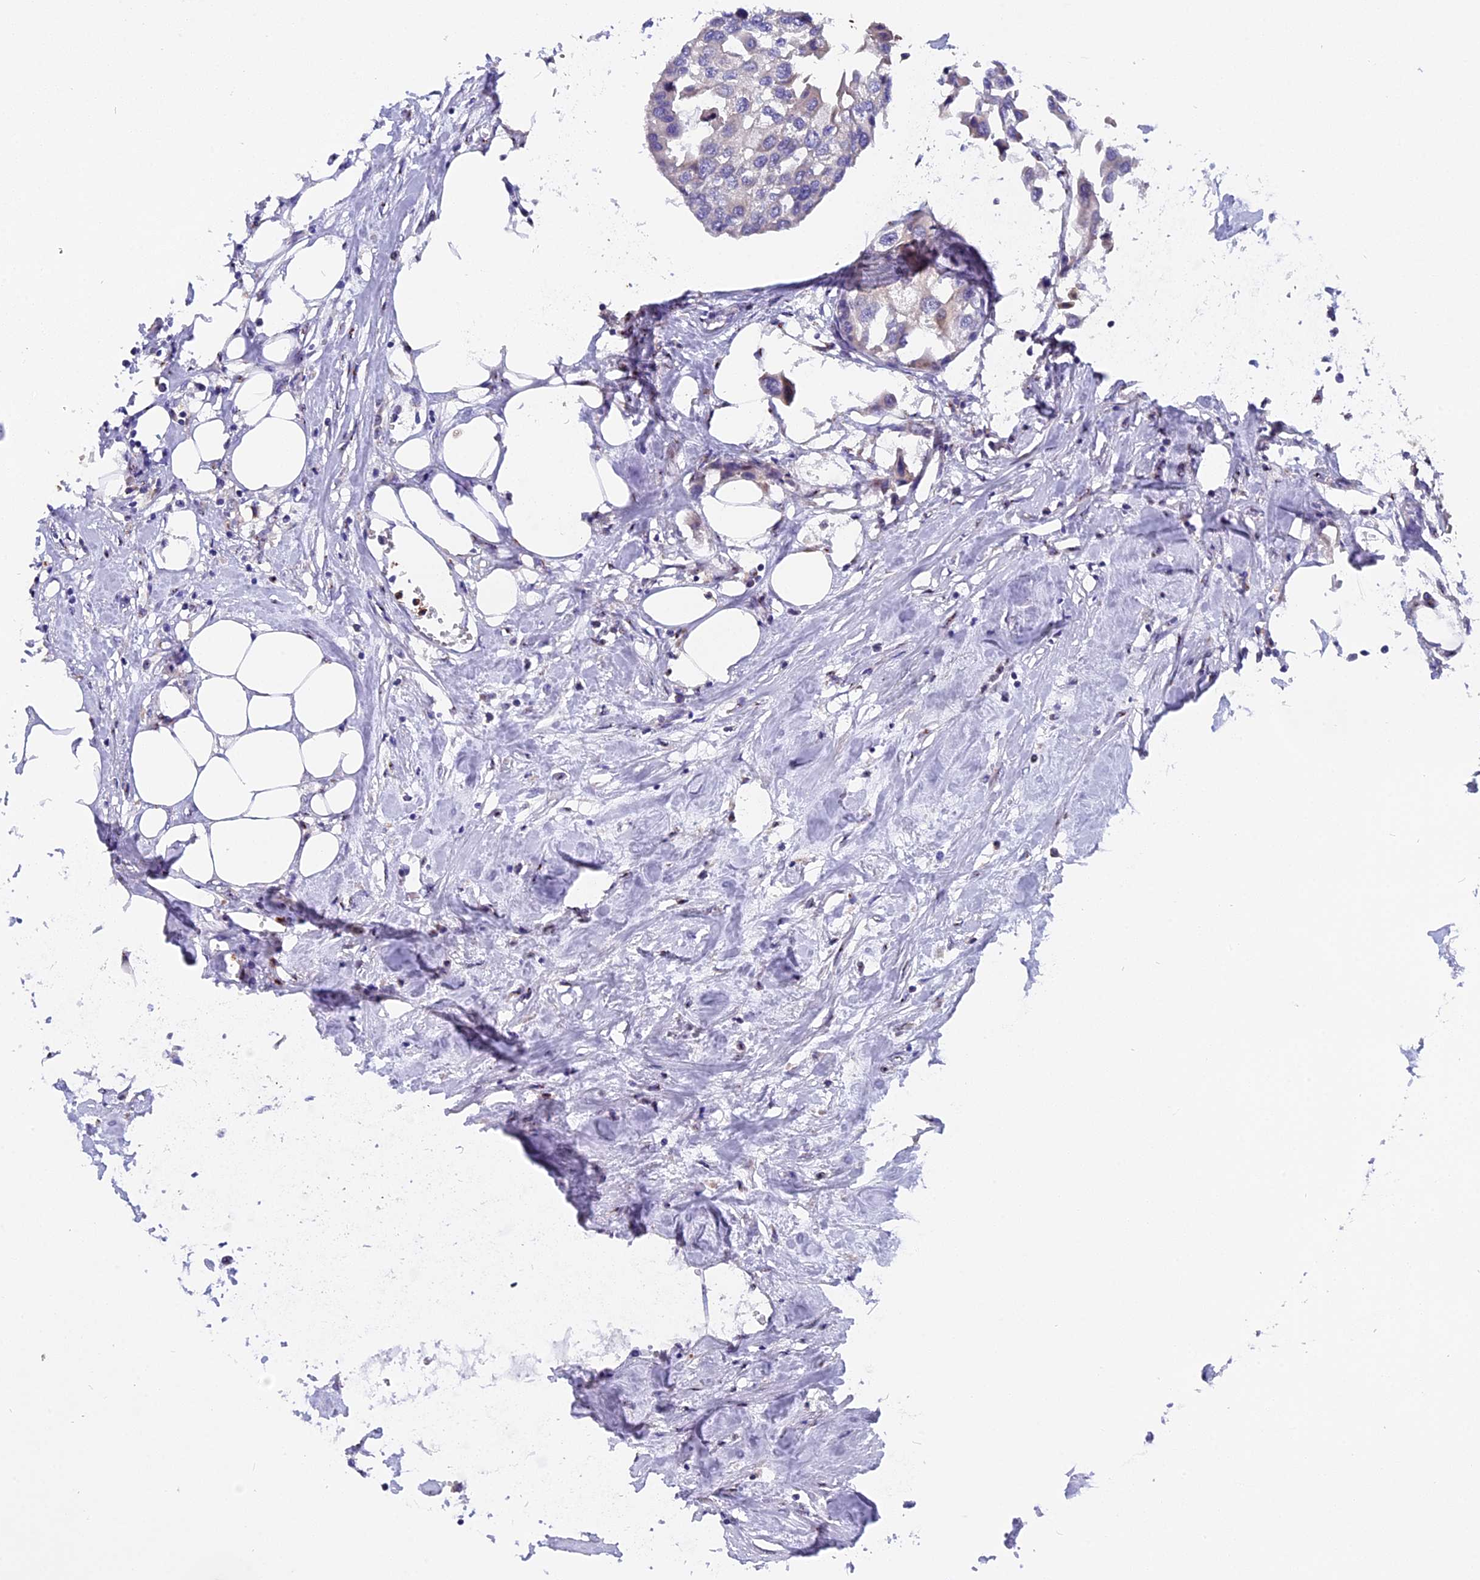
{"staining": {"intensity": "negative", "quantity": "none", "location": "none"}, "tissue": "urothelial cancer", "cell_type": "Tumor cells", "image_type": "cancer", "snomed": [{"axis": "morphology", "description": "Urothelial carcinoma, High grade"}, {"axis": "topography", "description": "Urinary bladder"}], "caption": "Immunohistochemistry of urothelial cancer exhibits no positivity in tumor cells. Nuclei are stained in blue.", "gene": "FAM118B", "patient": {"sex": "male", "age": 64}}